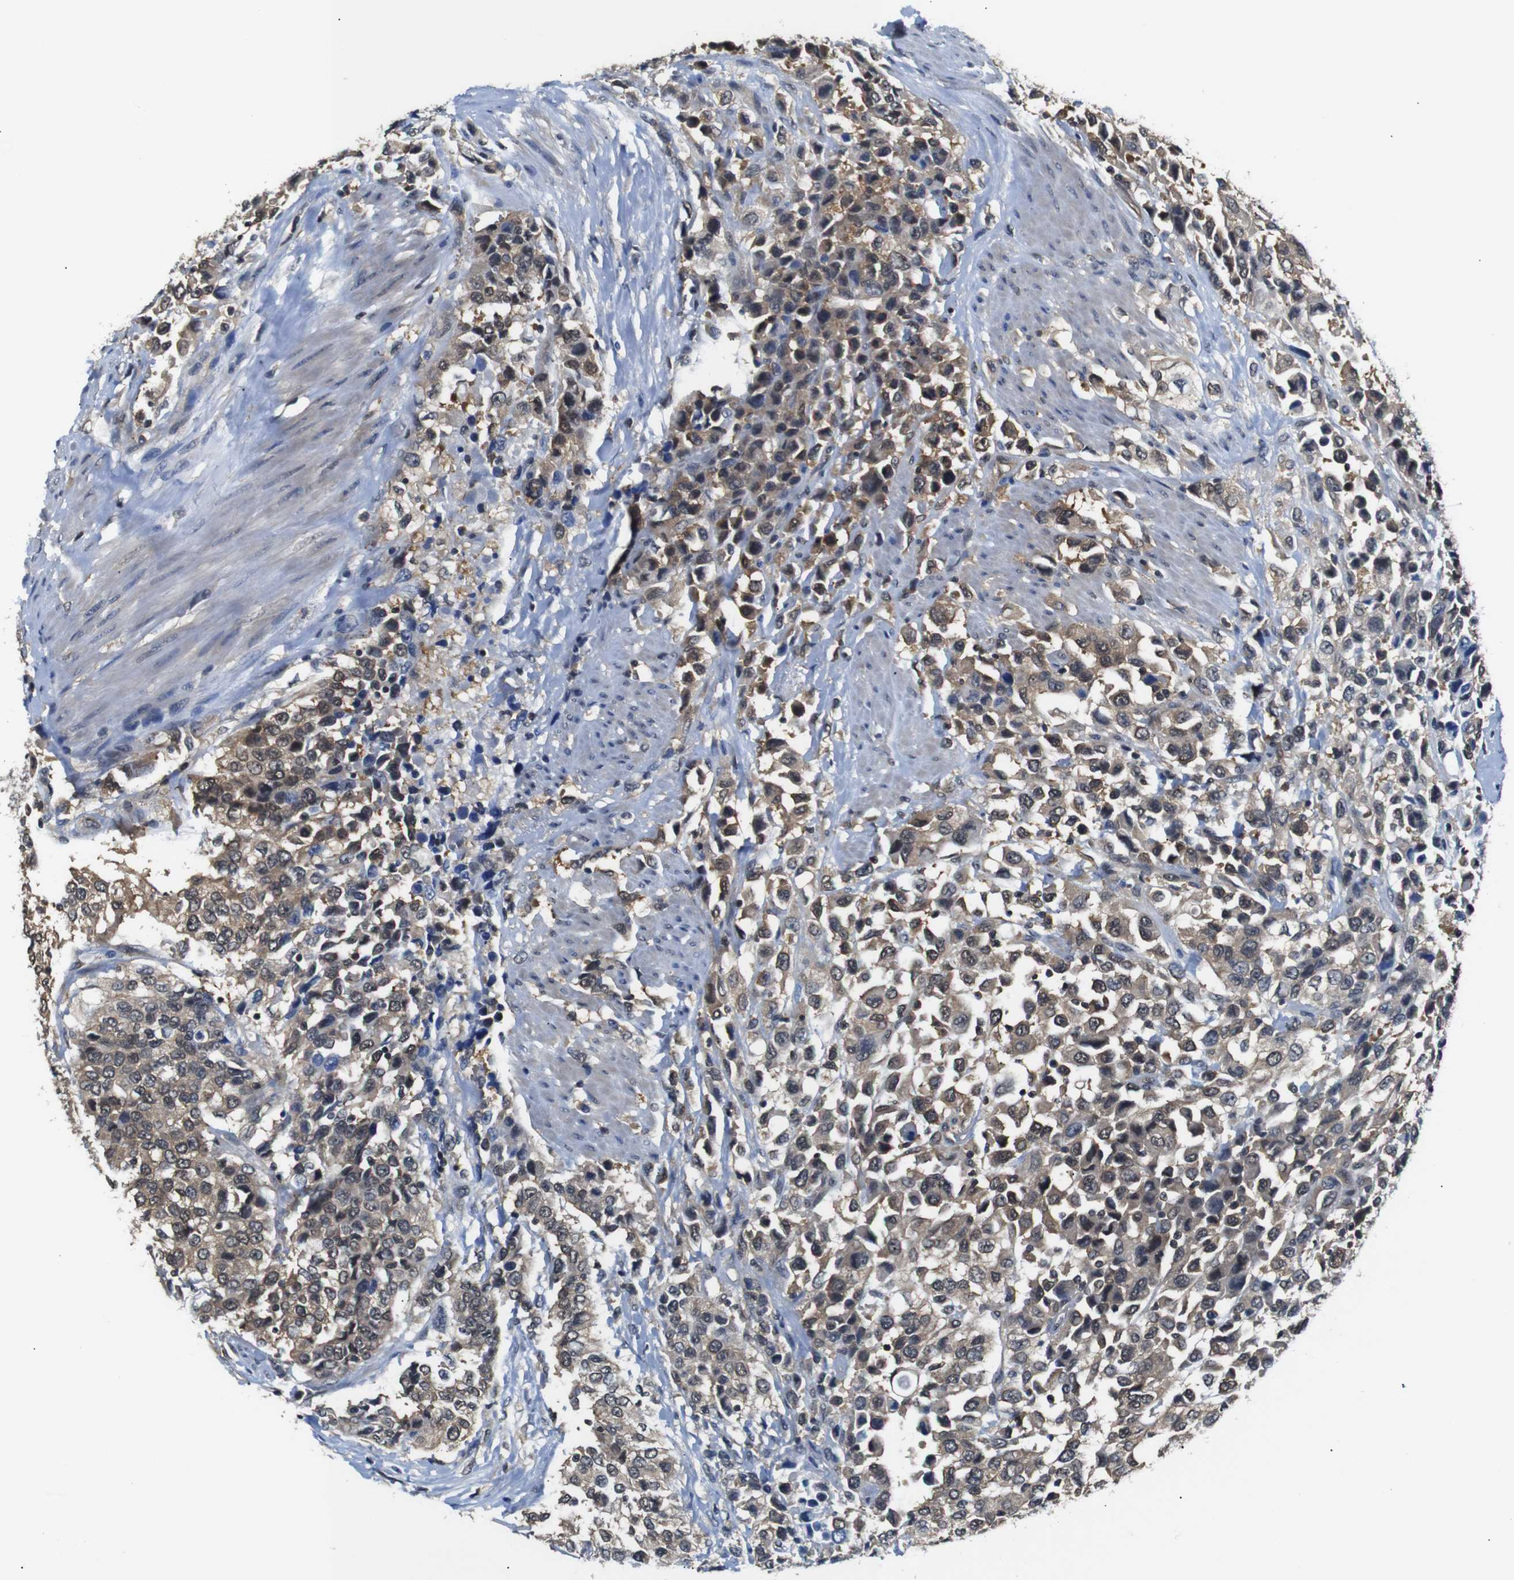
{"staining": {"intensity": "weak", "quantity": ">75%", "location": "cytoplasmic/membranous,nuclear"}, "tissue": "urothelial cancer", "cell_type": "Tumor cells", "image_type": "cancer", "snomed": [{"axis": "morphology", "description": "Urothelial carcinoma, High grade"}, {"axis": "topography", "description": "Urinary bladder"}], "caption": "This is a histology image of immunohistochemistry staining of urothelial cancer, which shows weak positivity in the cytoplasmic/membranous and nuclear of tumor cells.", "gene": "UBXN1", "patient": {"sex": "female", "age": 80}}